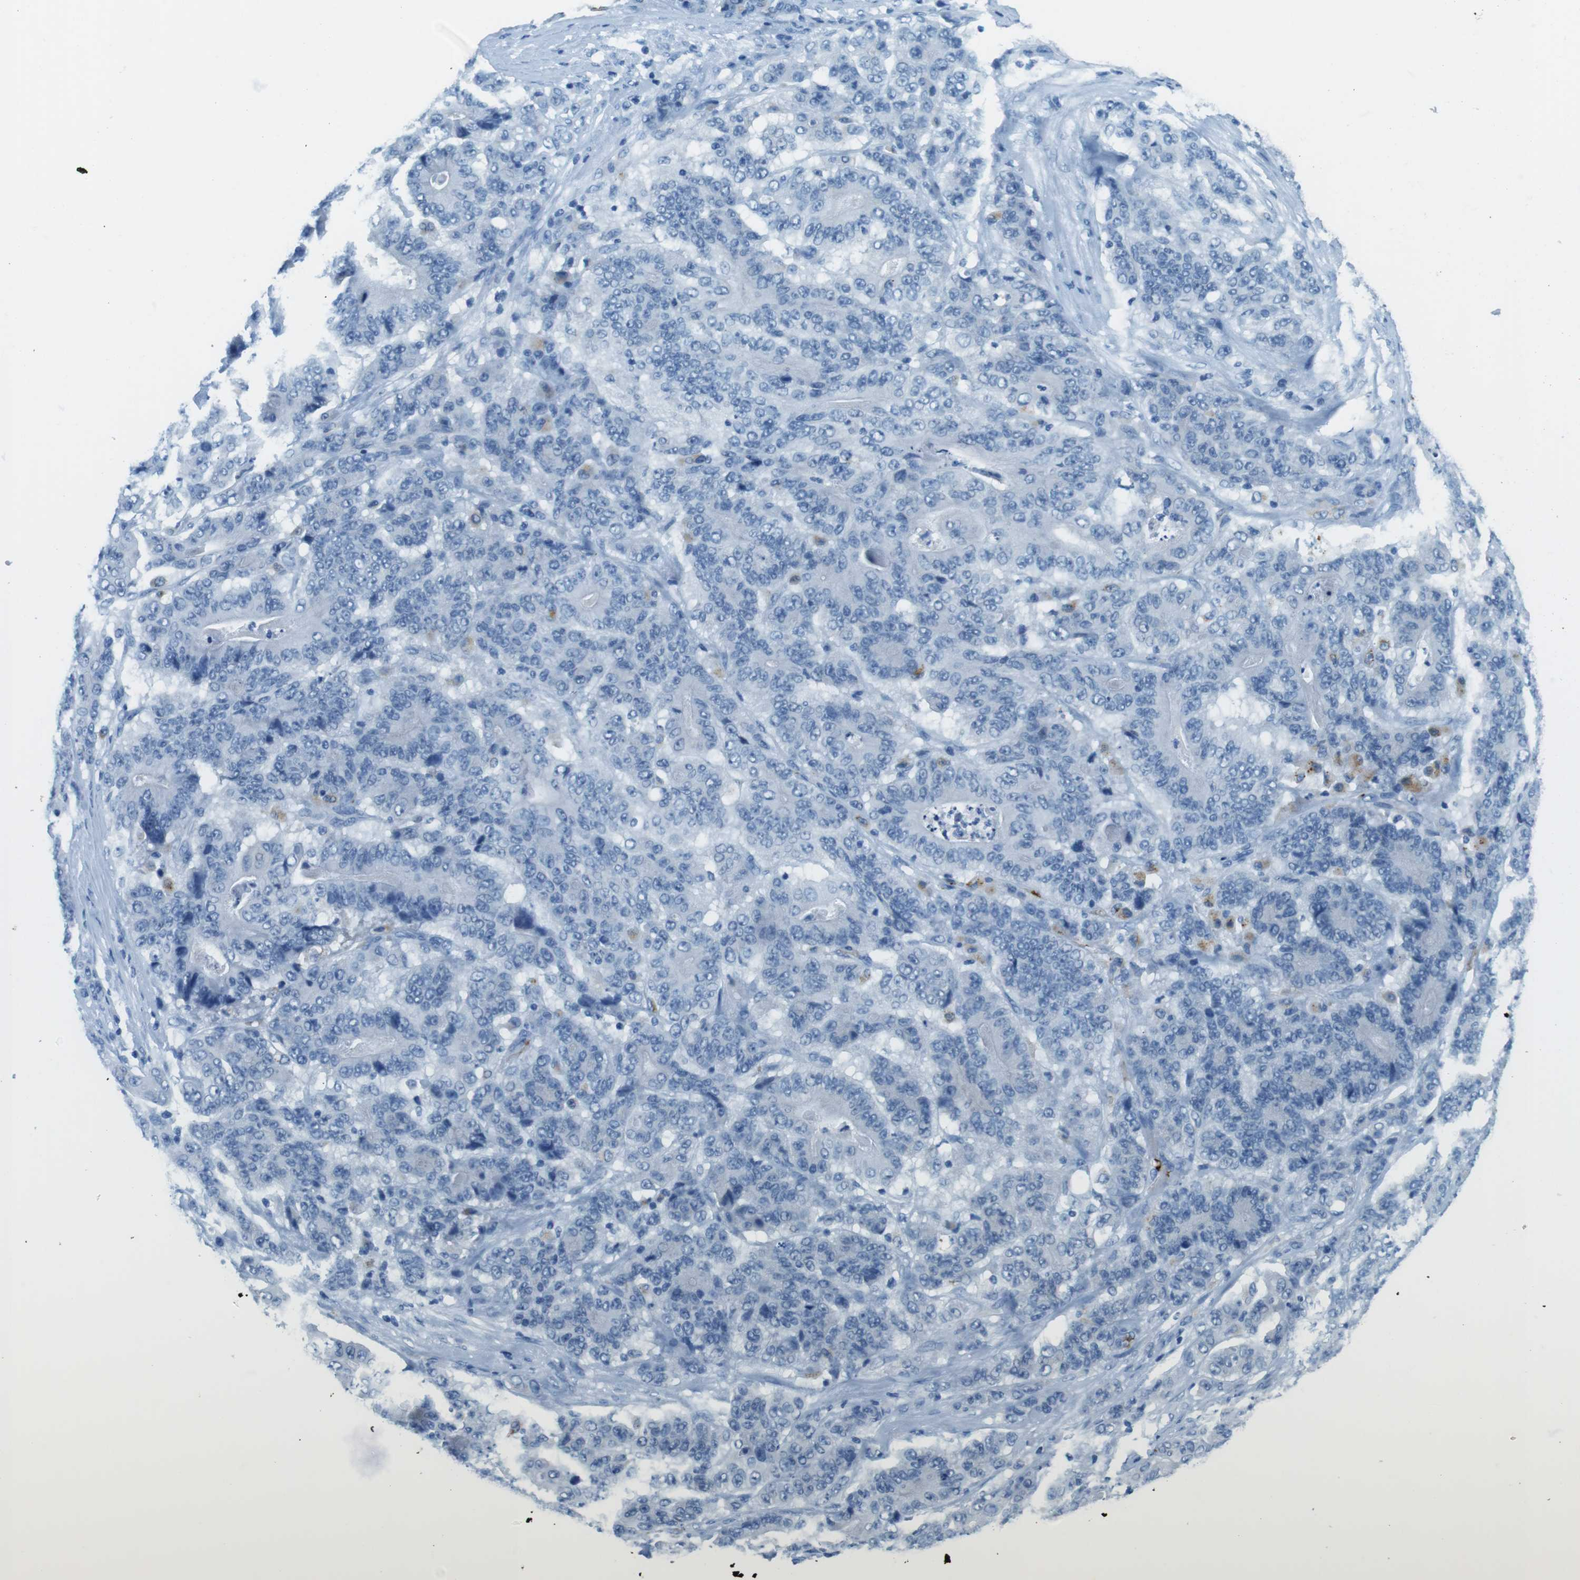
{"staining": {"intensity": "negative", "quantity": "none", "location": "none"}, "tissue": "stomach cancer", "cell_type": "Tumor cells", "image_type": "cancer", "snomed": [{"axis": "morphology", "description": "Adenocarcinoma, NOS"}, {"axis": "topography", "description": "Stomach"}], "caption": "Immunohistochemistry histopathology image of neoplastic tissue: human stomach cancer (adenocarcinoma) stained with DAB displays no significant protein positivity in tumor cells. Nuclei are stained in blue.", "gene": "TFAP2C", "patient": {"sex": "female", "age": 73}}